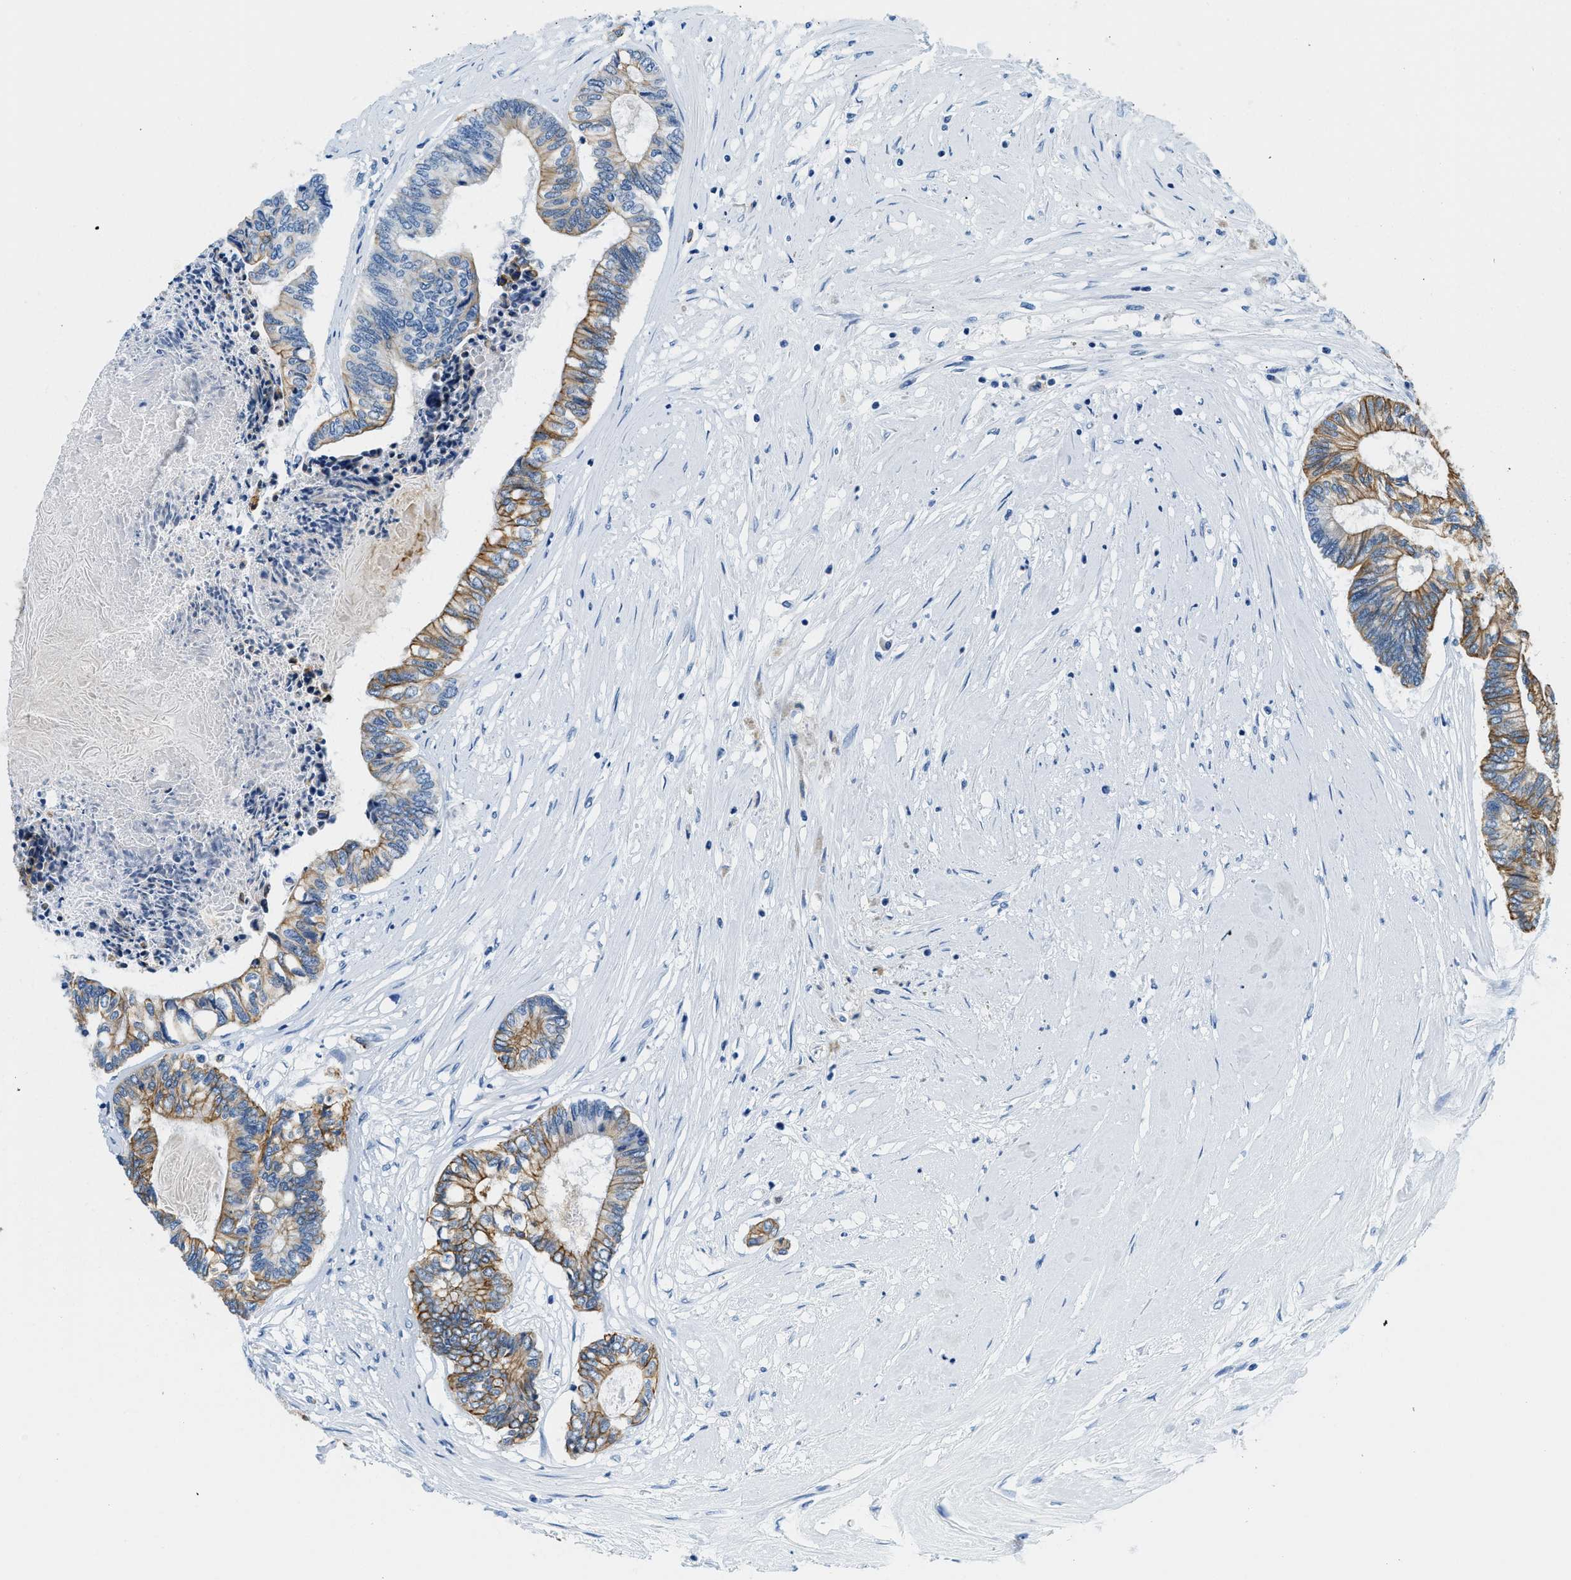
{"staining": {"intensity": "moderate", "quantity": "25%-75%", "location": "cytoplasmic/membranous"}, "tissue": "colorectal cancer", "cell_type": "Tumor cells", "image_type": "cancer", "snomed": [{"axis": "morphology", "description": "Adenocarcinoma, NOS"}, {"axis": "topography", "description": "Rectum"}], "caption": "This image exhibits immunohistochemistry (IHC) staining of human colorectal cancer, with medium moderate cytoplasmic/membranous staining in approximately 25%-75% of tumor cells.", "gene": "STXBP2", "patient": {"sex": "male", "age": 63}}